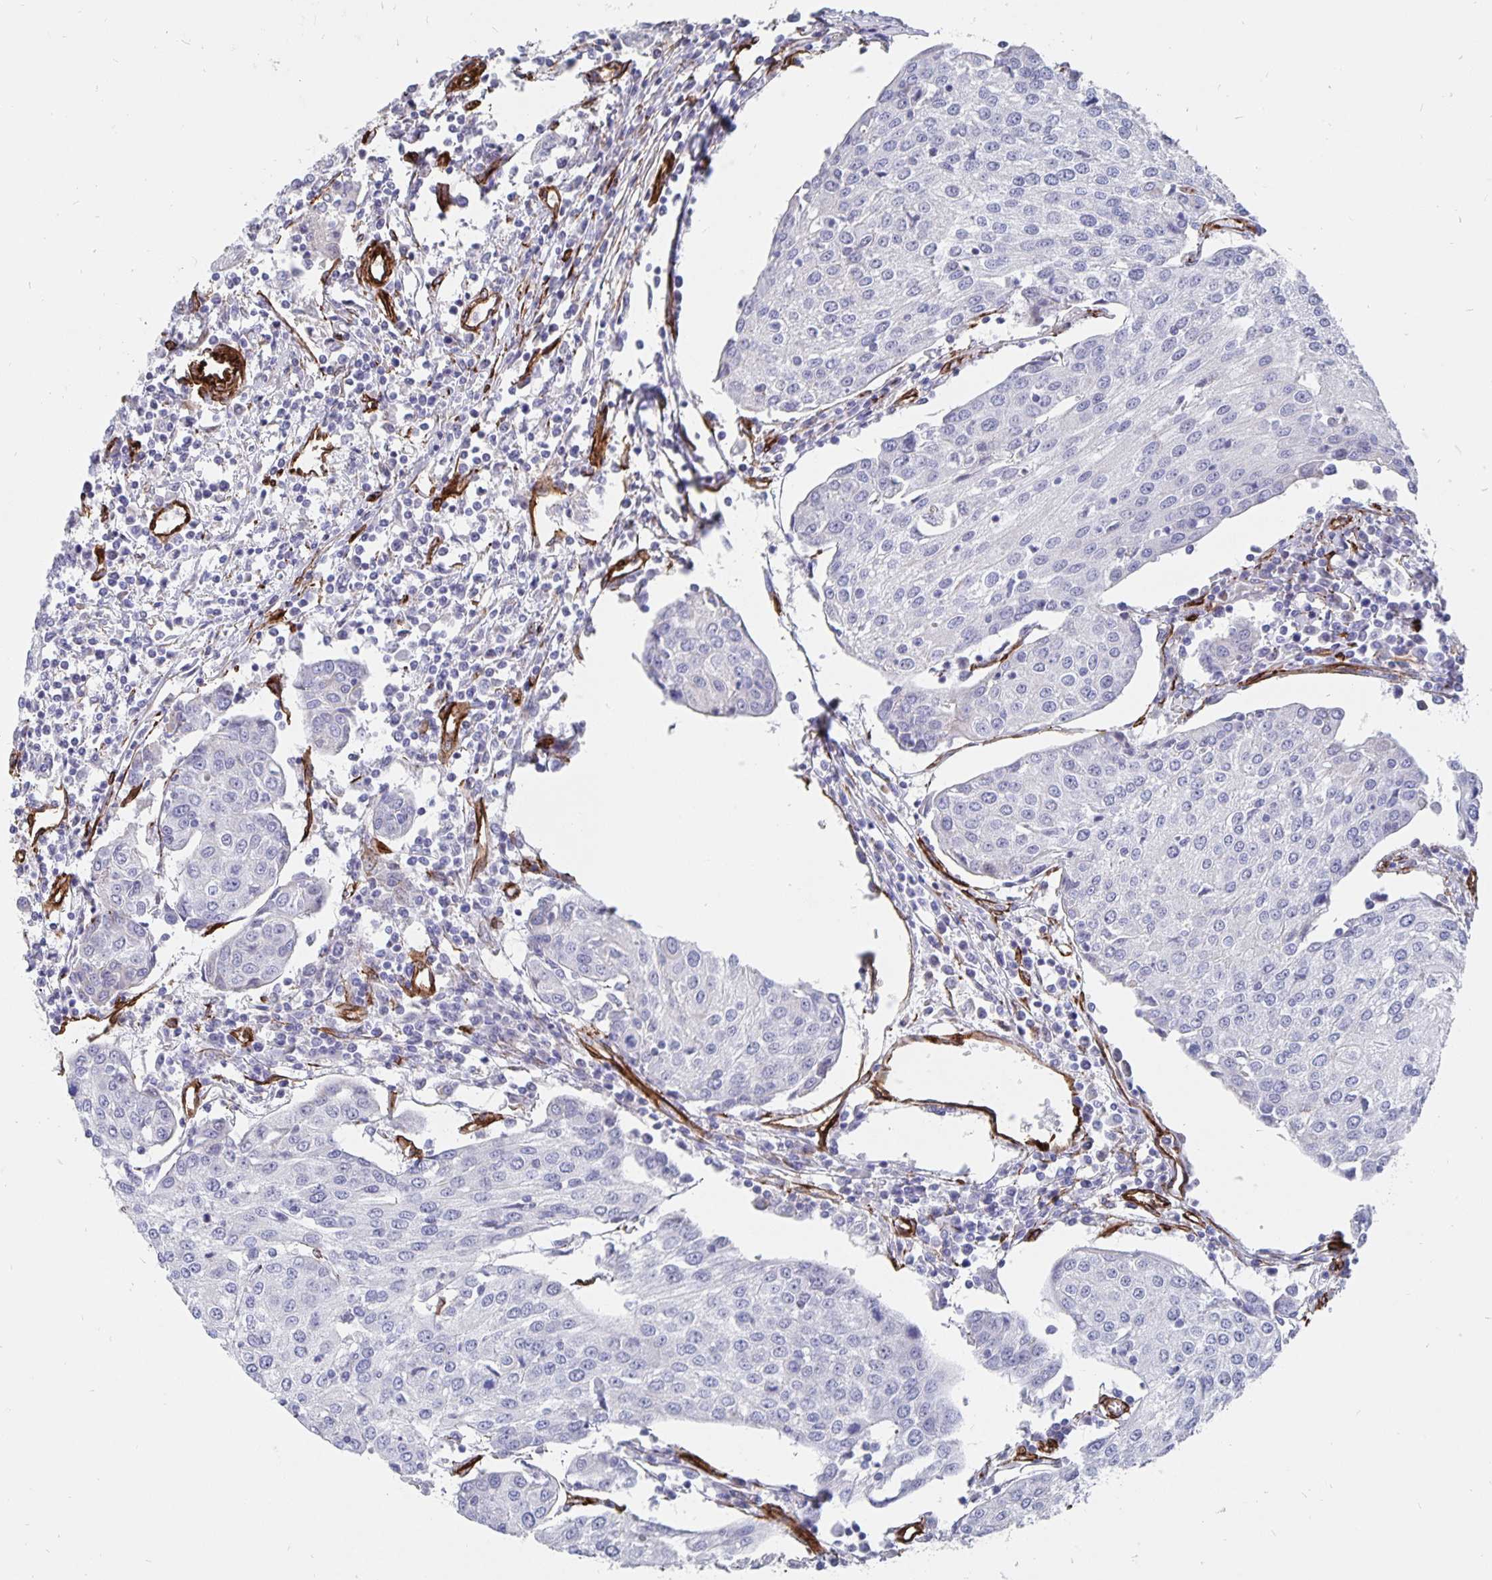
{"staining": {"intensity": "negative", "quantity": "none", "location": "none"}, "tissue": "urothelial cancer", "cell_type": "Tumor cells", "image_type": "cancer", "snomed": [{"axis": "morphology", "description": "Urothelial carcinoma, High grade"}, {"axis": "topography", "description": "Urinary bladder"}], "caption": "Immunohistochemistry histopathology image of urothelial cancer stained for a protein (brown), which exhibits no staining in tumor cells. (DAB (3,3'-diaminobenzidine) IHC, high magnification).", "gene": "DCHS2", "patient": {"sex": "female", "age": 85}}